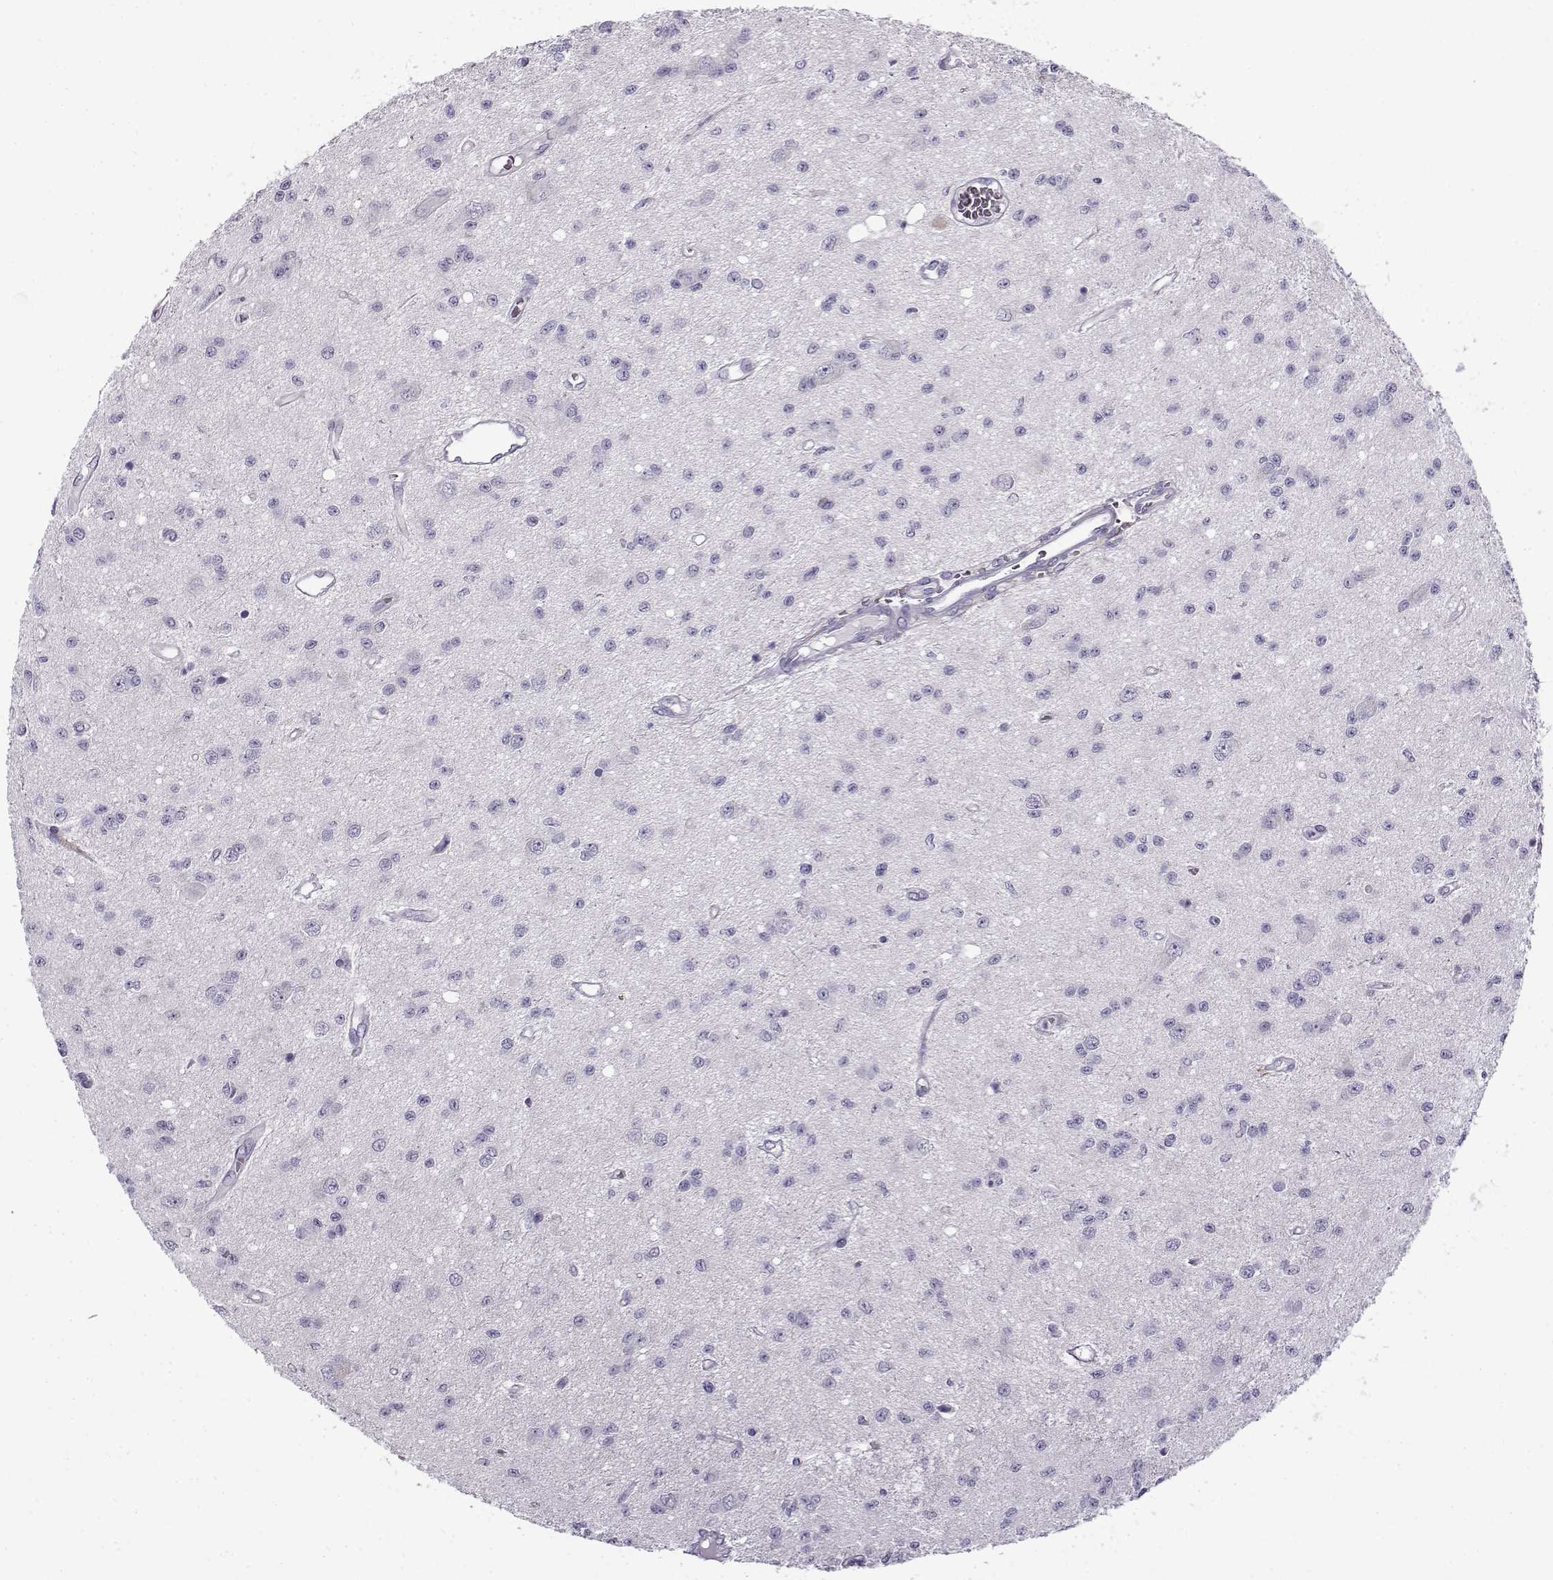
{"staining": {"intensity": "negative", "quantity": "none", "location": "none"}, "tissue": "glioma", "cell_type": "Tumor cells", "image_type": "cancer", "snomed": [{"axis": "morphology", "description": "Glioma, malignant, Low grade"}, {"axis": "topography", "description": "Brain"}], "caption": "A high-resolution photomicrograph shows immunohistochemistry (IHC) staining of malignant glioma (low-grade), which exhibits no significant staining in tumor cells.", "gene": "GTSF1L", "patient": {"sex": "female", "age": 45}}